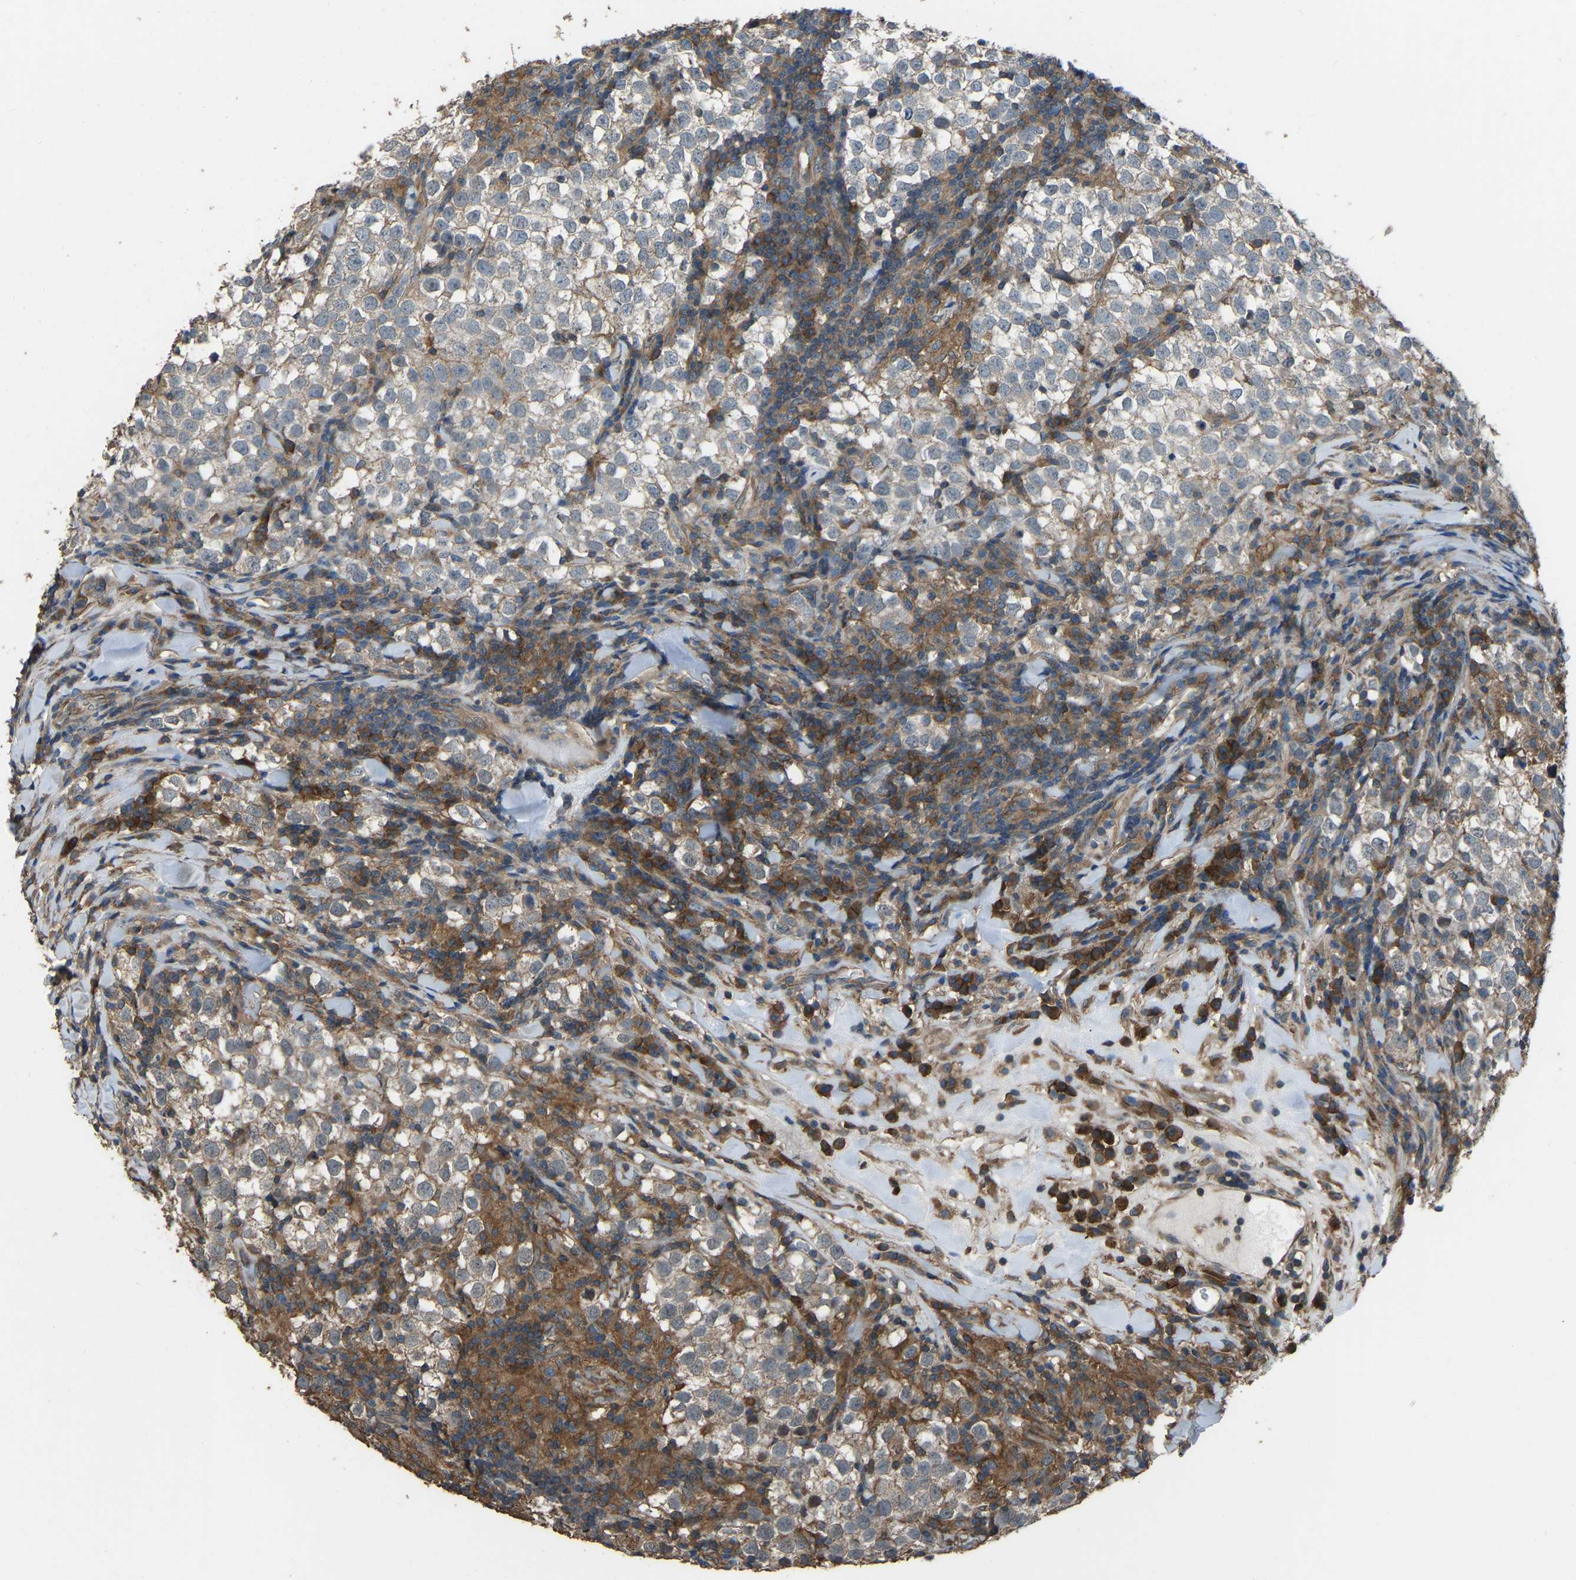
{"staining": {"intensity": "weak", "quantity": "25%-75%", "location": "cytoplasmic/membranous"}, "tissue": "testis cancer", "cell_type": "Tumor cells", "image_type": "cancer", "snomed": [{"axis": "morphology", "description": "Seminoma, NOS"}, {"axis": "morphology", "description": "Carcinoma, Embryonal, NOS"}, {"axis": "topography", "description": "Testis"}], "caption": "IHC (DAB (3,3'-diaminobenzidine)) staining of human testis cancer (seminoma) demonstrates weak cytoplasmic/membranous protein staining in about 25%-75% of tumor cells.", "gene": "SLC4A2", "patient": {"sex": "male", "age": 36}}